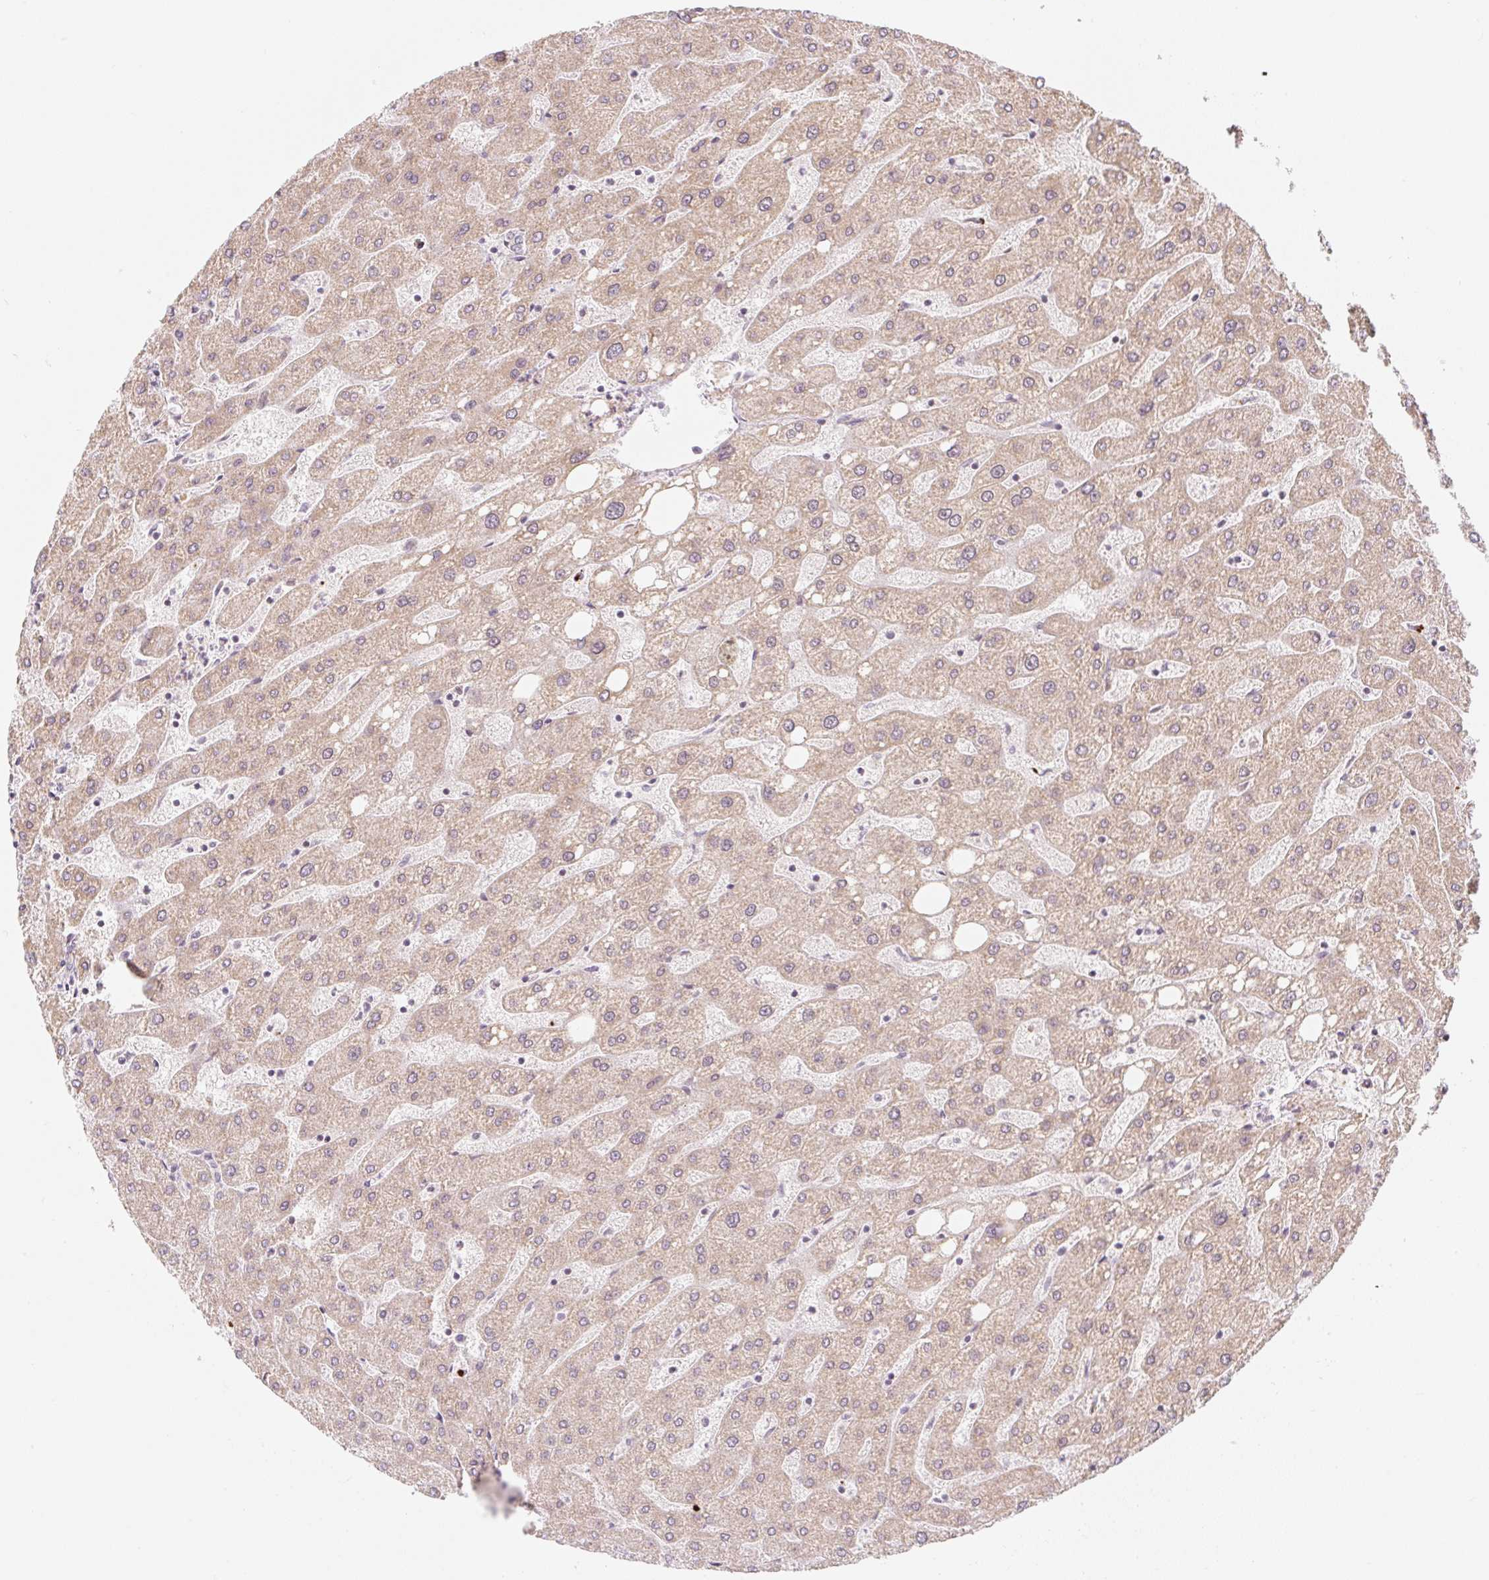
{"staining": {"intensity": "negative", "quantity": "none", "location": "none"}, "tissue": "liver", "cell_type": "Cholangiocytes", "image_type": "normal", "snomed": [{"axis": "morphology", "description": "Normal tissue, NOS"}, {"axis": "topography", "description": "Liver"}], "caption": "Cholangiocytes are negative for brown protein staining in benign liver. (DAB immunohistochemistry (IHC) with hematoxylin counter stain).", "gene": "CASKIN1", "patient": {"sex": "male", "age": 67}}